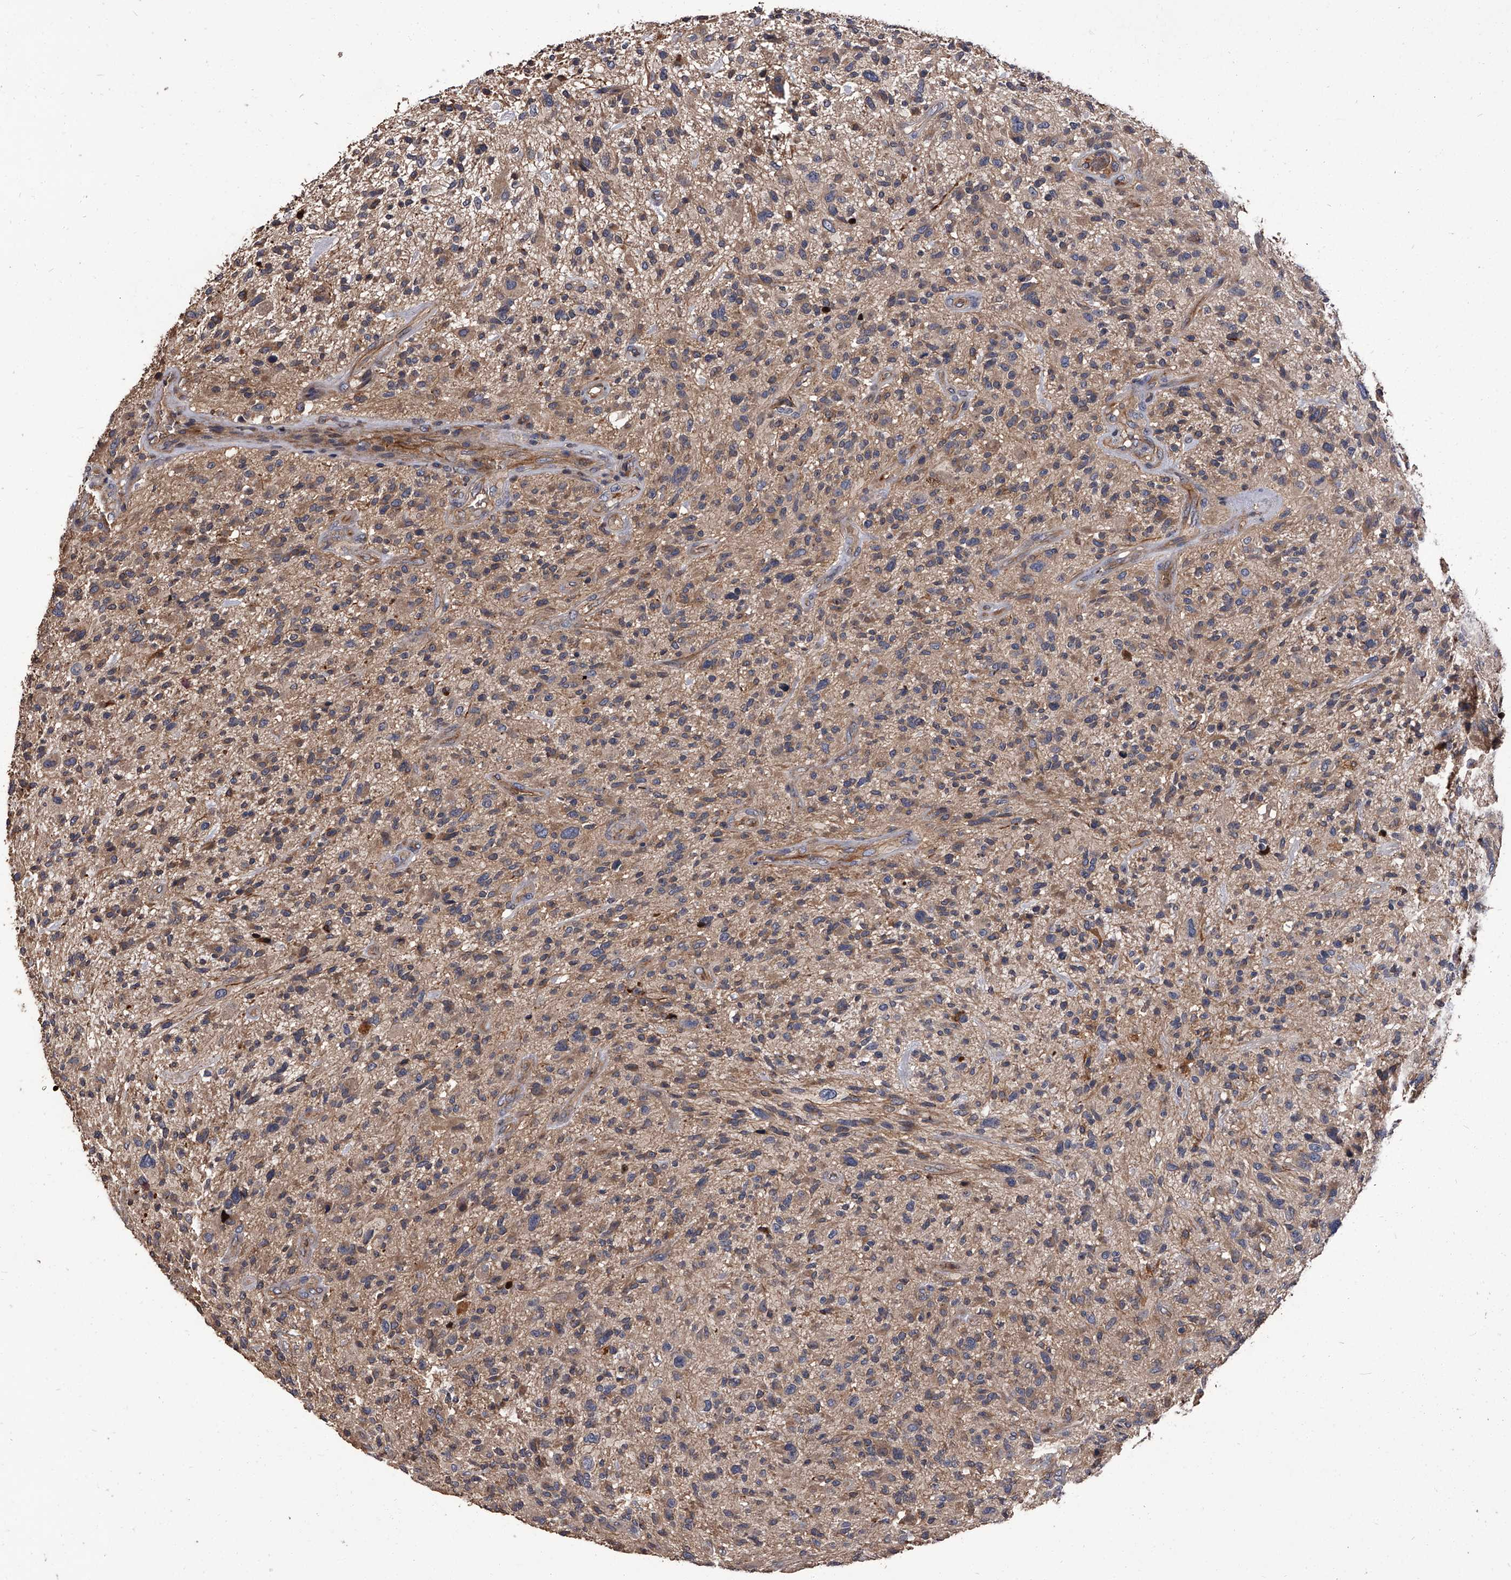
{"staining": {"intensity": "negative", "quantity": "none", "location": "none"}, "tissue": "glioma", "cell_type": "Tumor cells", "image_type": "cancer", "snomed": [{"axis": "morphology", "description": "Glioma, malignant, High grade"}, {"axis": "topography", "description": "Brain"}], "caption": "Immunohistochemical staining of malignant glioma (high-grade) exhibits no significant expression in tumor cells. (Stains: DAB immunohistochemistry with hematoxylin counter stain, Microscopy: brightfield microscopy at high magnification).", "gene": "STK36", "patient": {"sex": "male", "age": 47}}